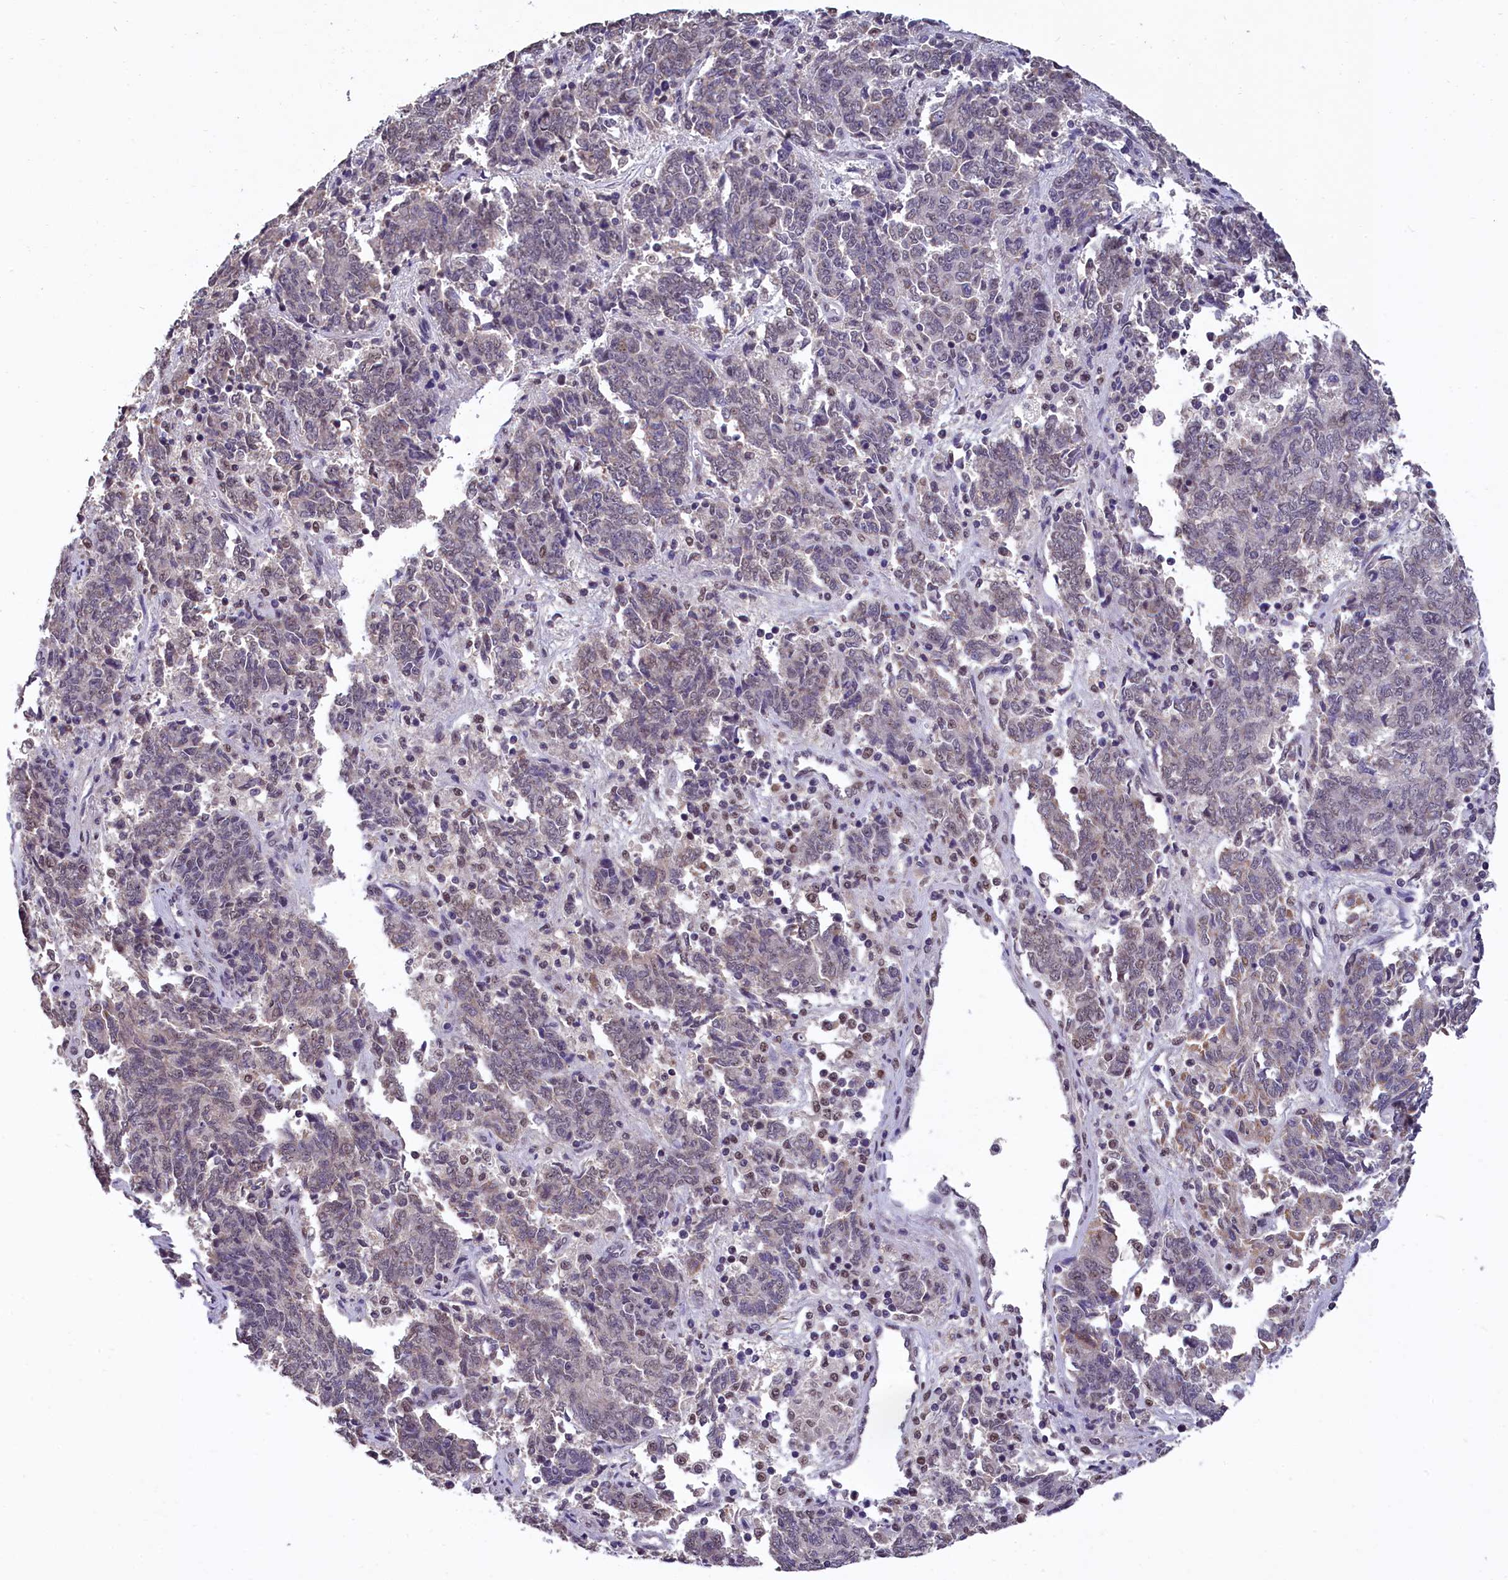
{"staining": {"intensity": "weak", "quantity": "<25%", "location": "nuclear"}, "tissue": "endometrial cancer", "cell_type": "Tumor cells", "image_type": "cancer", "snomed": [{"axis": "morphology", "description": "Adenocarcinoma, NOS"}, {"axis": "topography", "description": "Endometrium"}], "caption": "Endometrial cancer stained for a protein using immunohistochemistry (IHC) reveals no positivity tumor cells.", "gene": "HECTD4", "patient": {"sex": "female", "age": 80}}